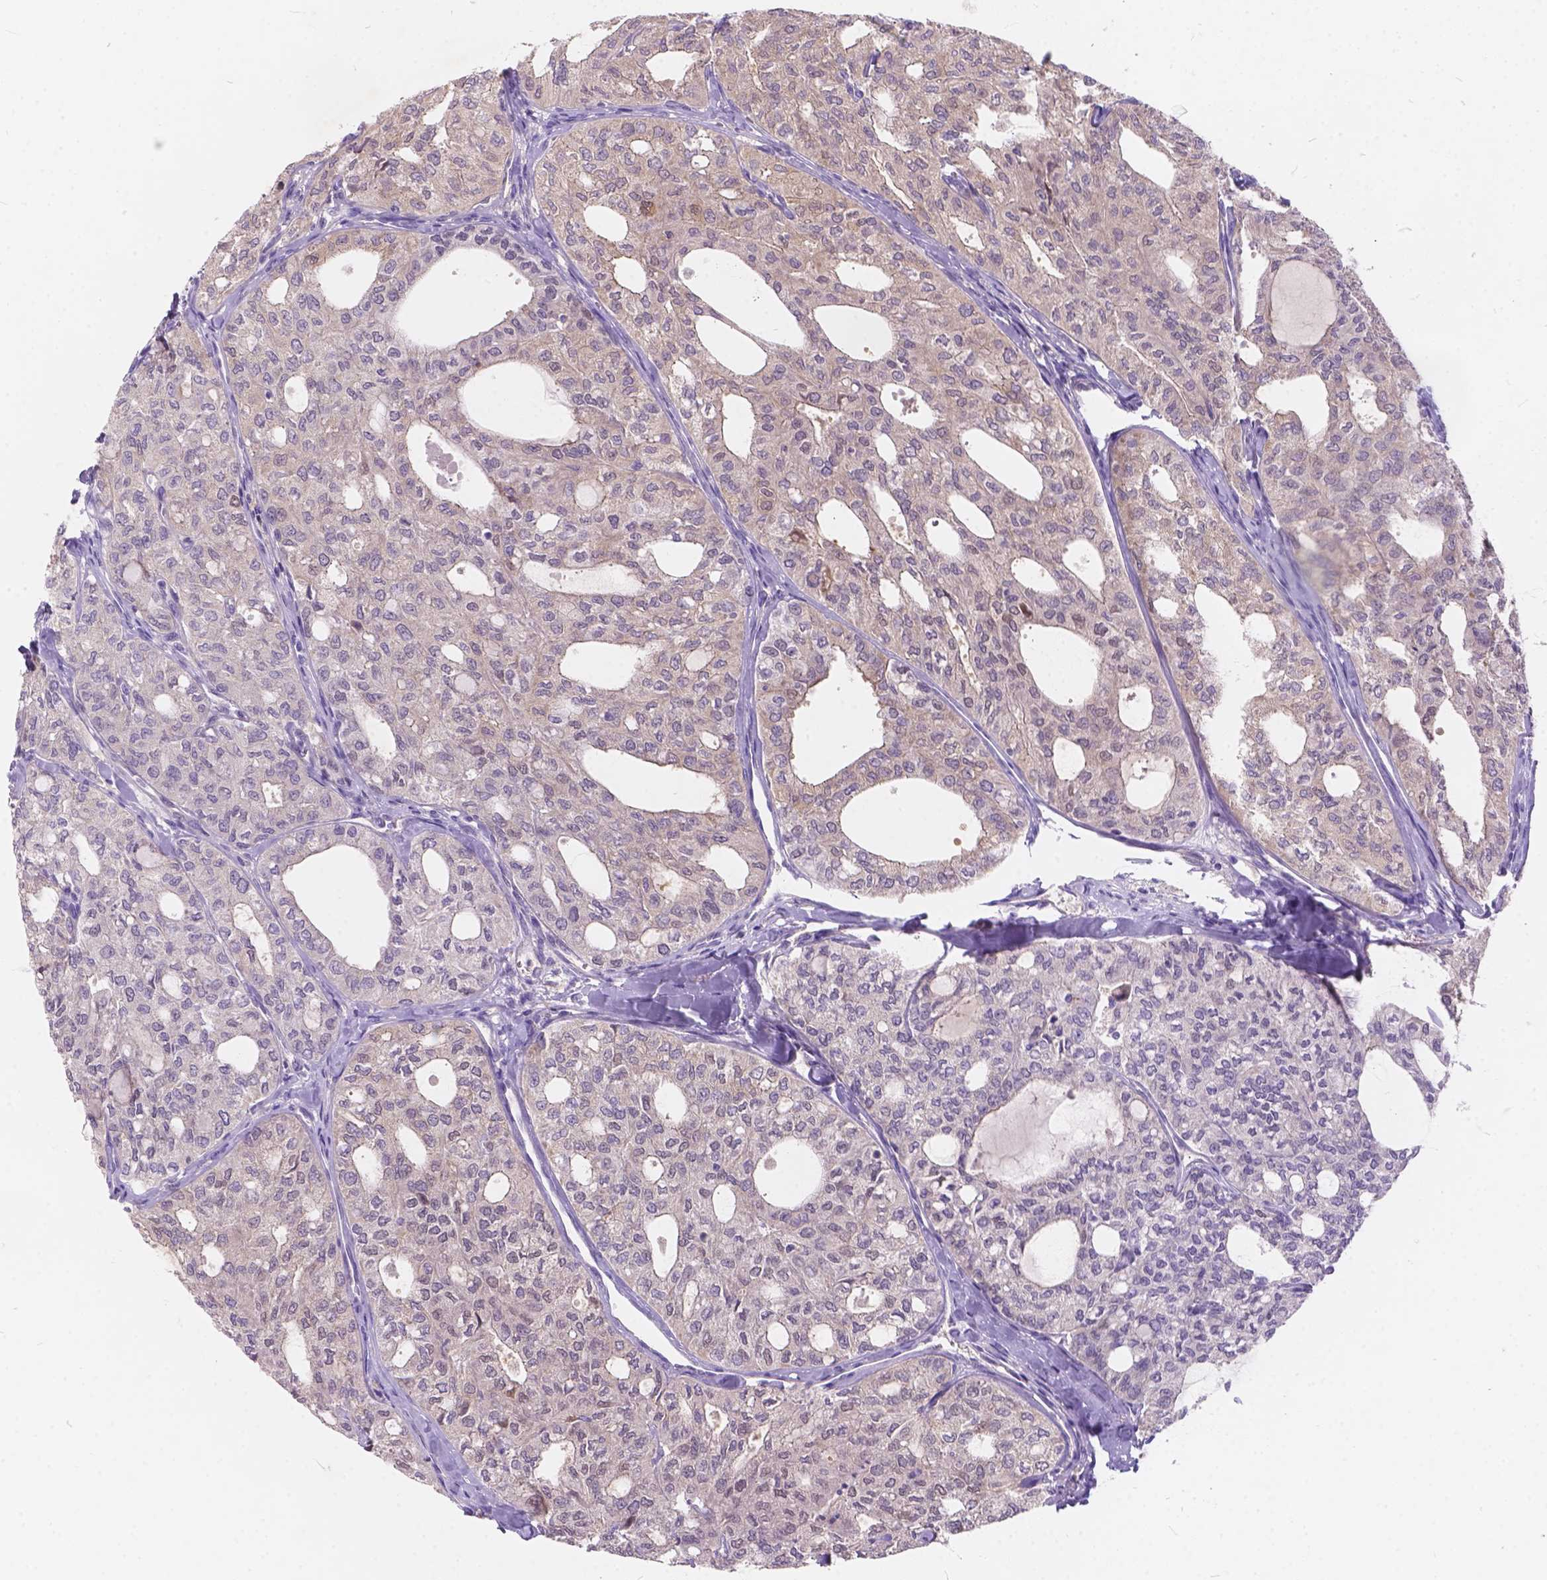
{"staining": {"intensity": "negative", "quantity": "none", "location": "none"}, "tissue": "thyroid cancer", "cell_type": "Tumor cells", "image_type": "cancer", "snomed": [{"axis": "morphology", "description": "Follicular adenoma carcinoma, NOS"}, {"axis": "topography", "description": "Thyroid gland"}], "caption": "This is an immunohistochemistry (IHC) micrograph of human thyroid follicular adenoma carcinoma. There is no expression in tumor cells.", "gene": "PEX11G", "patient": {"sex": "male", "age": 75}}